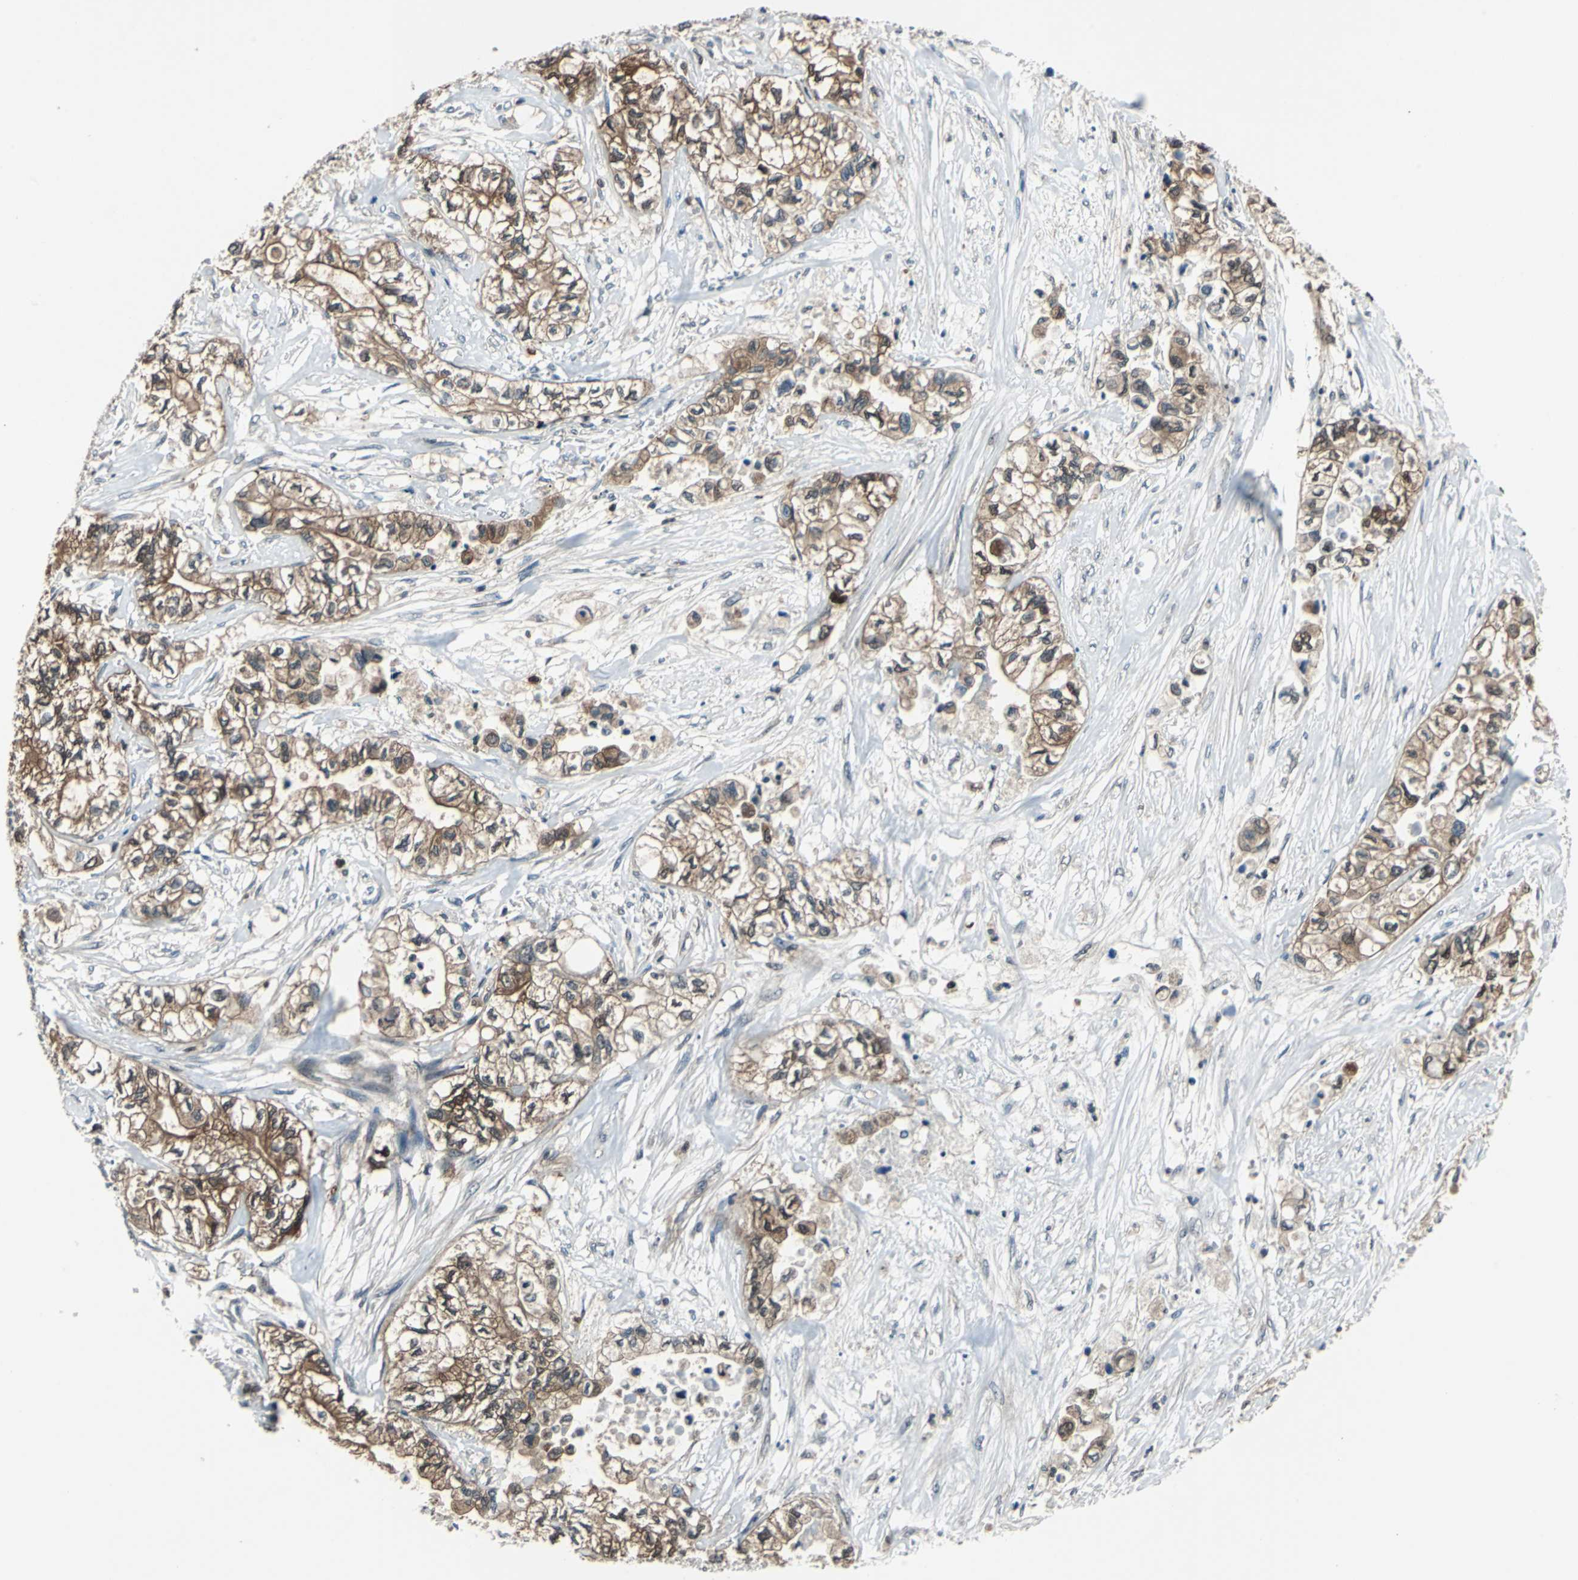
{"staining": {"intensity": "moderate", "quantity": ">75%", "location": "cytoplasmic/membranous,nuclear"}, "tissue": "pancreatic cancer", "cell_type": "Tumor cells", "image_type": "cancer", "snomed": [{"axis": "morphology", "description": "Adenocarcinoma, NOS"}, {"axis": "topography", "description": "Pancreas"}], "caption": "Human adenocarcinoma (pancreatic) stained with a brown dye displays moderate cytoplasmic/membranous and nuclear positive staining in approximately >75% of tumor cells.", "gene": "PSME1", "patient": {"sex": "male", "age": 79}}